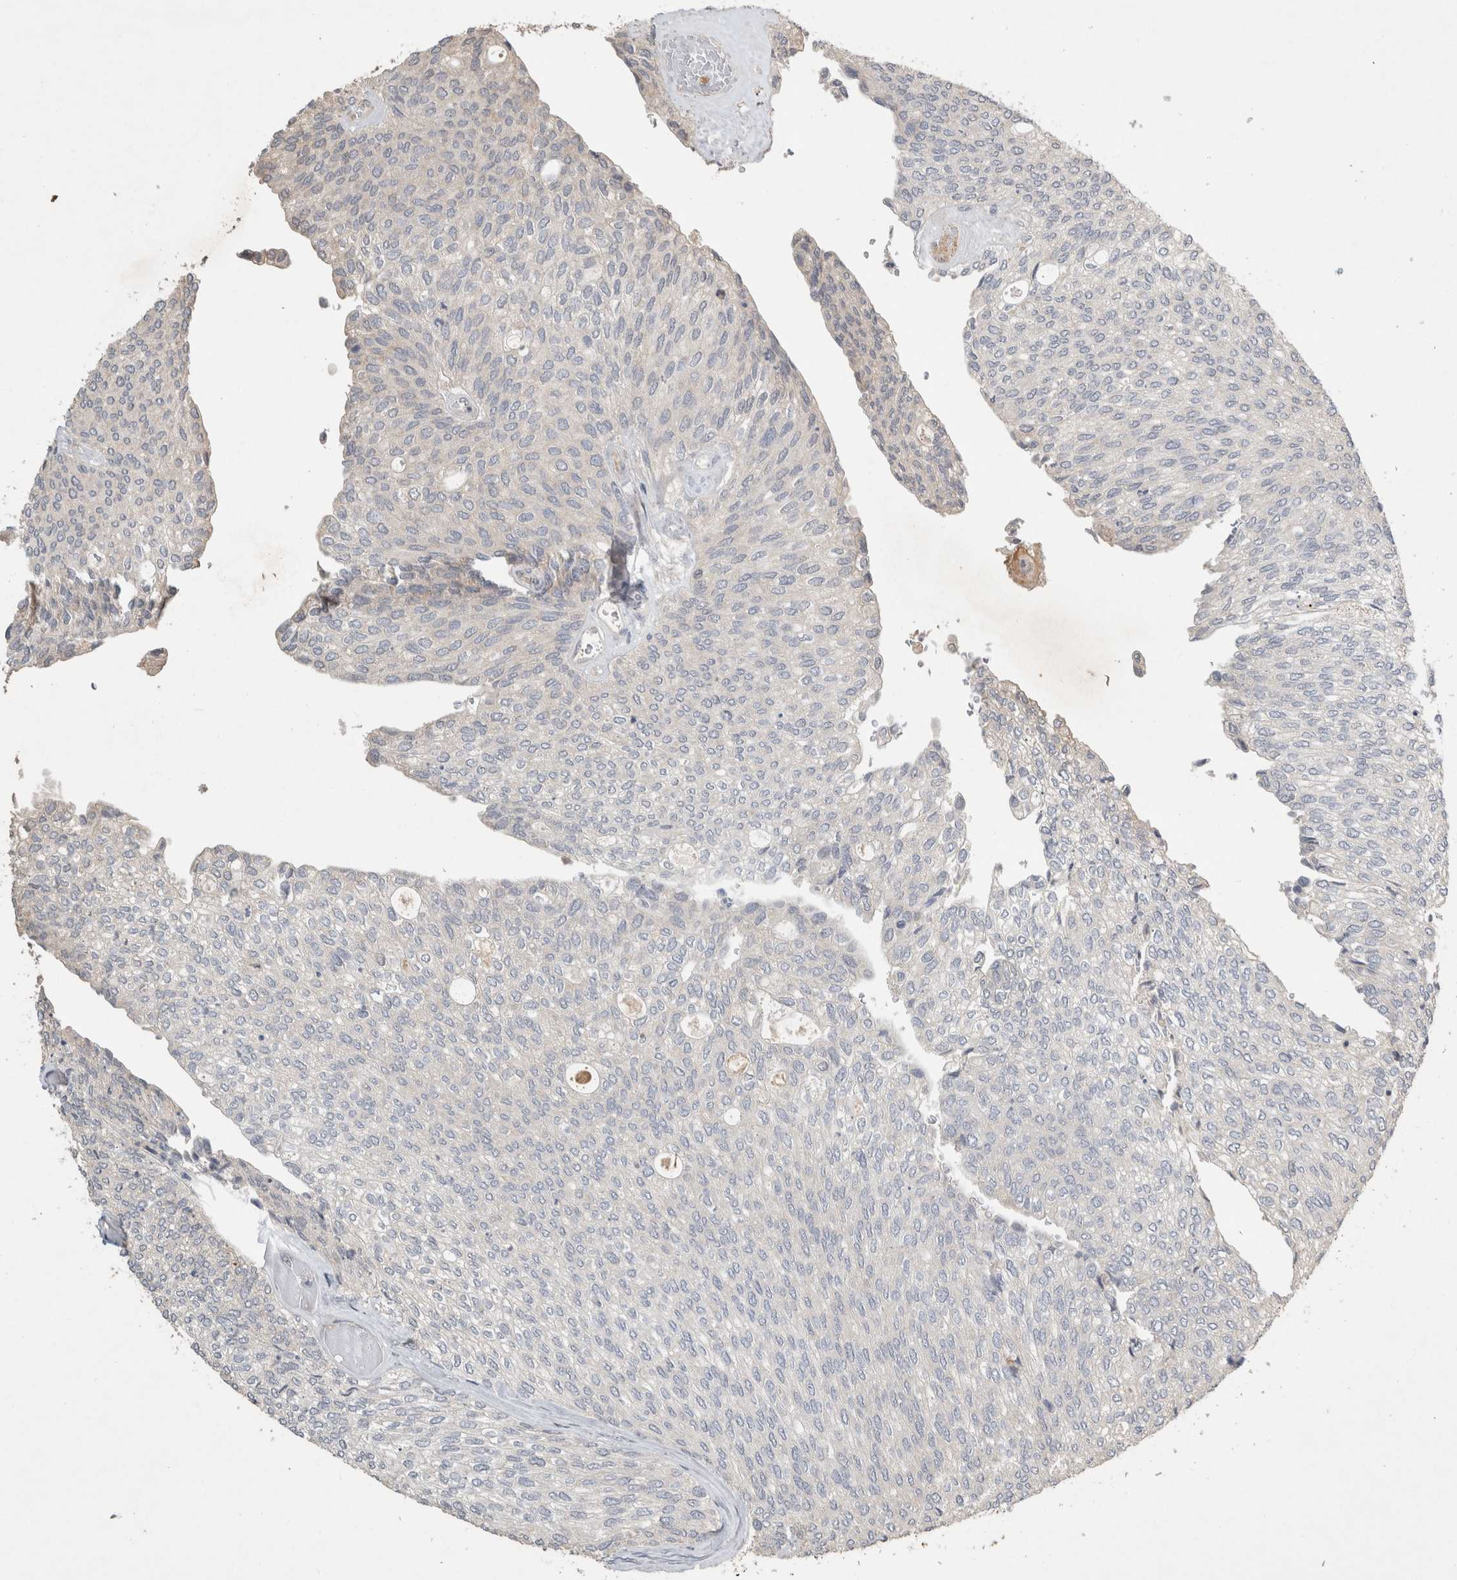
{"staining": {"intensity": "negative", "quantity": "none", "location": "none"}, "tissue": "urothelial cancer", "cell_type": "Tumor cells", "image_type": "cancer", "snomed": [{"axis": "morphology", "description": "Urothelial carcinoma, Low grade"}, {"axis": "topography", "description": "Urinary bladder"}], "caption": "Urothelial cancer stained for a protein using immunohistochemistry (IHC) displays no staining tumor cells.", "gene": "SERAC1", "patient": {"sex": "female", "age": 79}}